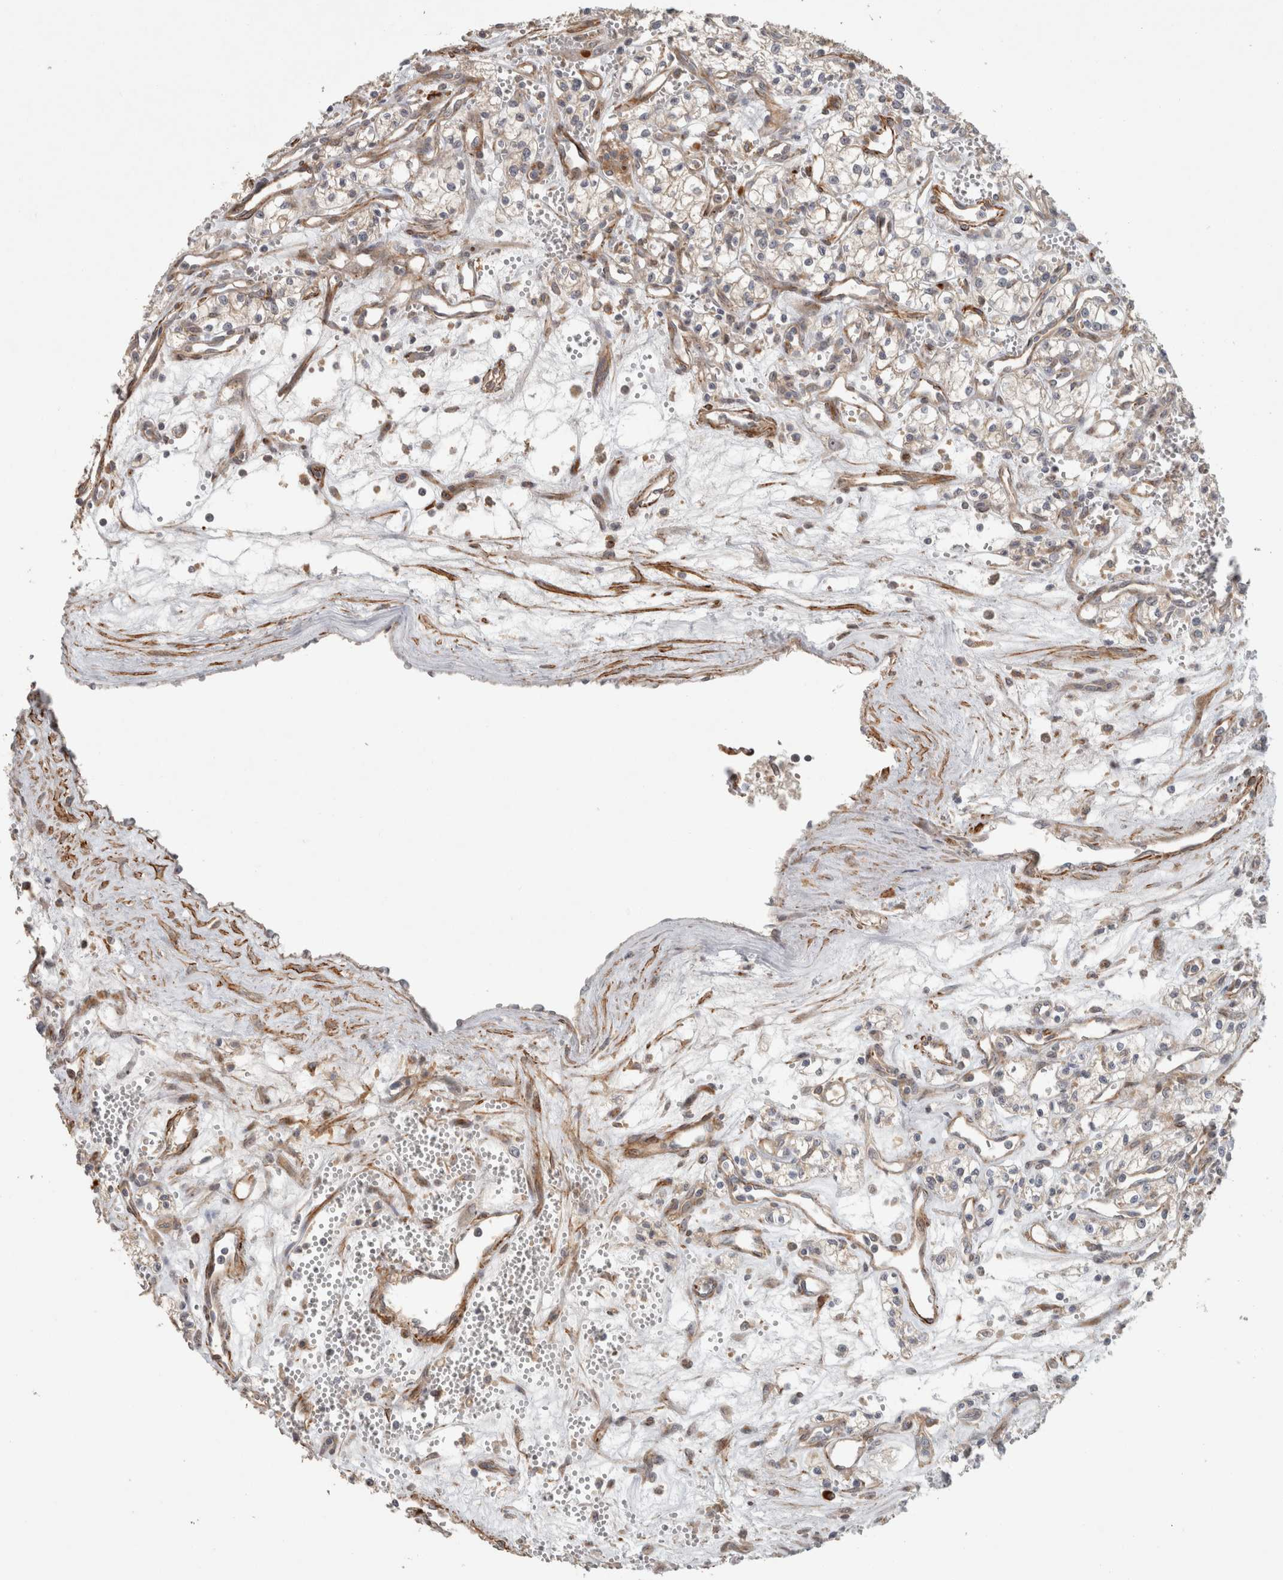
{"staining": {"intensity": "weak", "quantity": ">75%", "location": "cytoplasmic/membranous"}, "tissue": "renal cancer", "cell_type": "Tumor cells", "image_type": "cancer", "snomed": [{"axis": "morphology", "description": "Adenocarcinoma, NOS"}, {"axis": "topography", "description": "Kidney"}], "caption": "Tumor cells display low levels of weak cytoplasmic/membranous expression in approximately >75% of cells in human adenocarcinoma (renal). (IHC, brightfield microscopy, high magnification).", "gene": "SIPA1L2", "patient": {"sex": "male", "age": 59}}